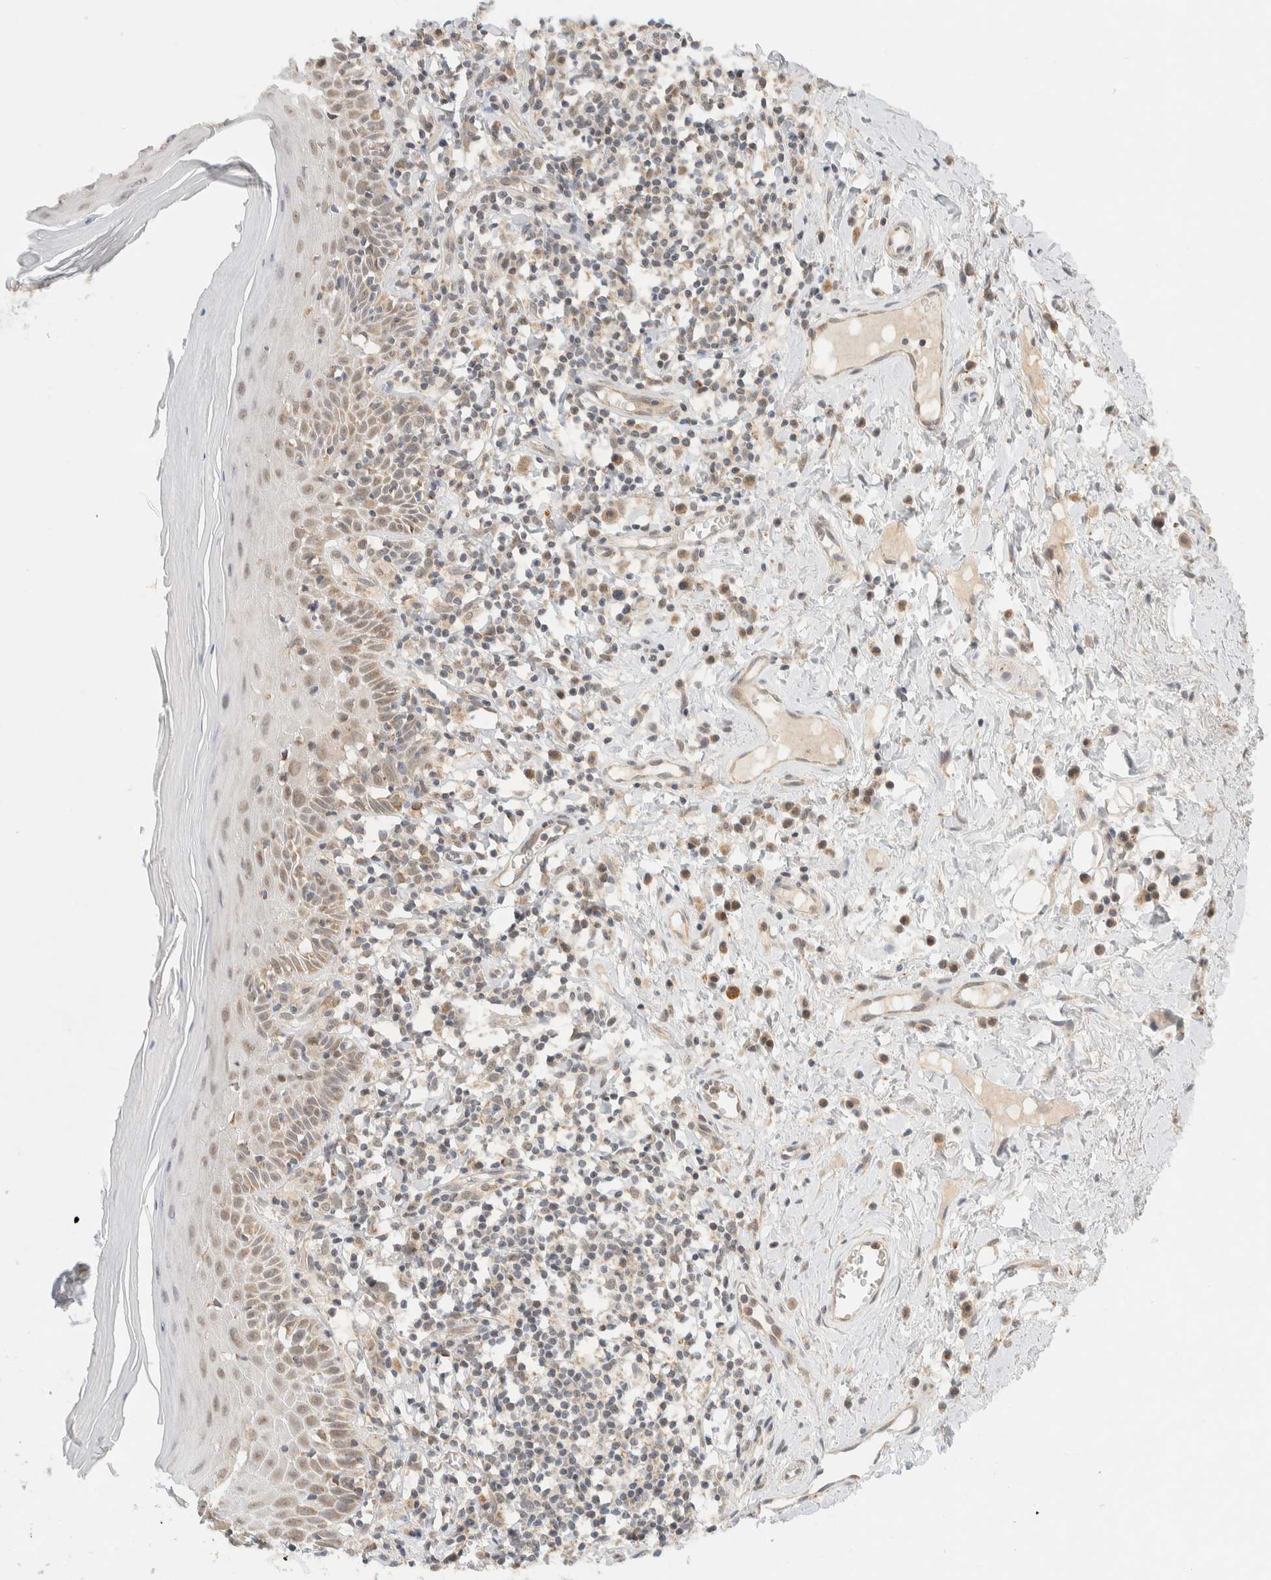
{"staining": {"intensity": "moderate", "quantity": "25%-75%", "location": "cytoplasmic/membranous"}, "tissue": "oral mucosa", "cell_type": "Squamous epithelial cells", "image_type": "normal", "snomed": [{"axis": "morphology", "description": "Normal tissue, NOS"}, {"axis": "topography", "description": "Oral tissue"}], "caption": "Squamous epithelial cells exhibit moderate cytoplasmic/membranous expression in about 25%-75% of cells in normal oral mucosa.", "gene": "MRPL41", "patient": {"sex": "male", "age": 82}}